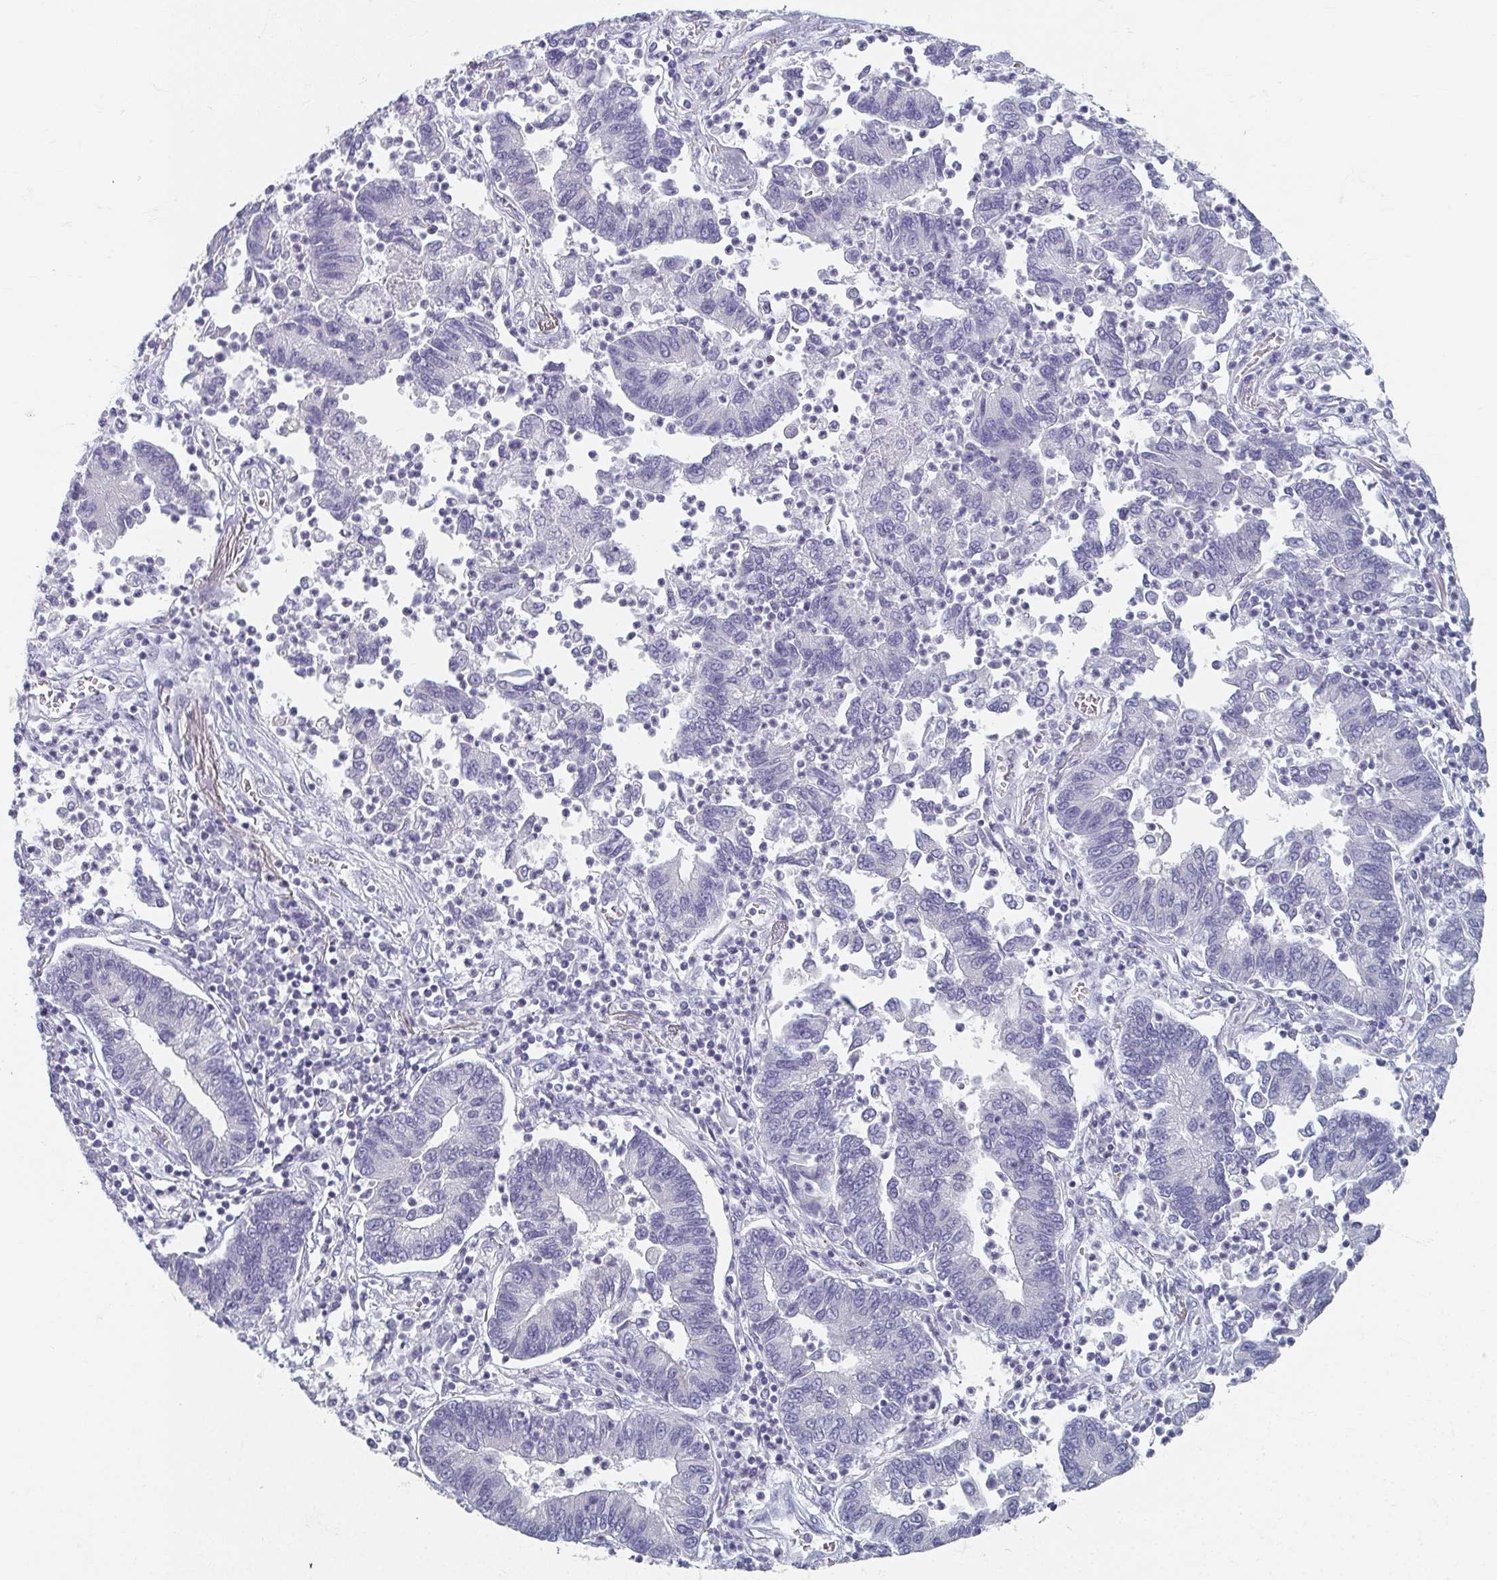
{"staining": {"intensity": "negative", "quantity": "none", "location": "none"}, "tissue": "lung cancer", "cell_type": "Tumor cells", "image_type": "cancer", "snomed": [{"axis": "morphology", "description": "Adenocarcinoma, NOS"}, {"axis": "topography", "description": "Lung"}], "caption": "DAB (3,3'-diaminobenzidine) immunohistochemical staining of human lung adenocarcinoma shows no significant positivity in tumor cells.", "gene": "CAMKV", "patient": {"sex": "female", "age": 57}}